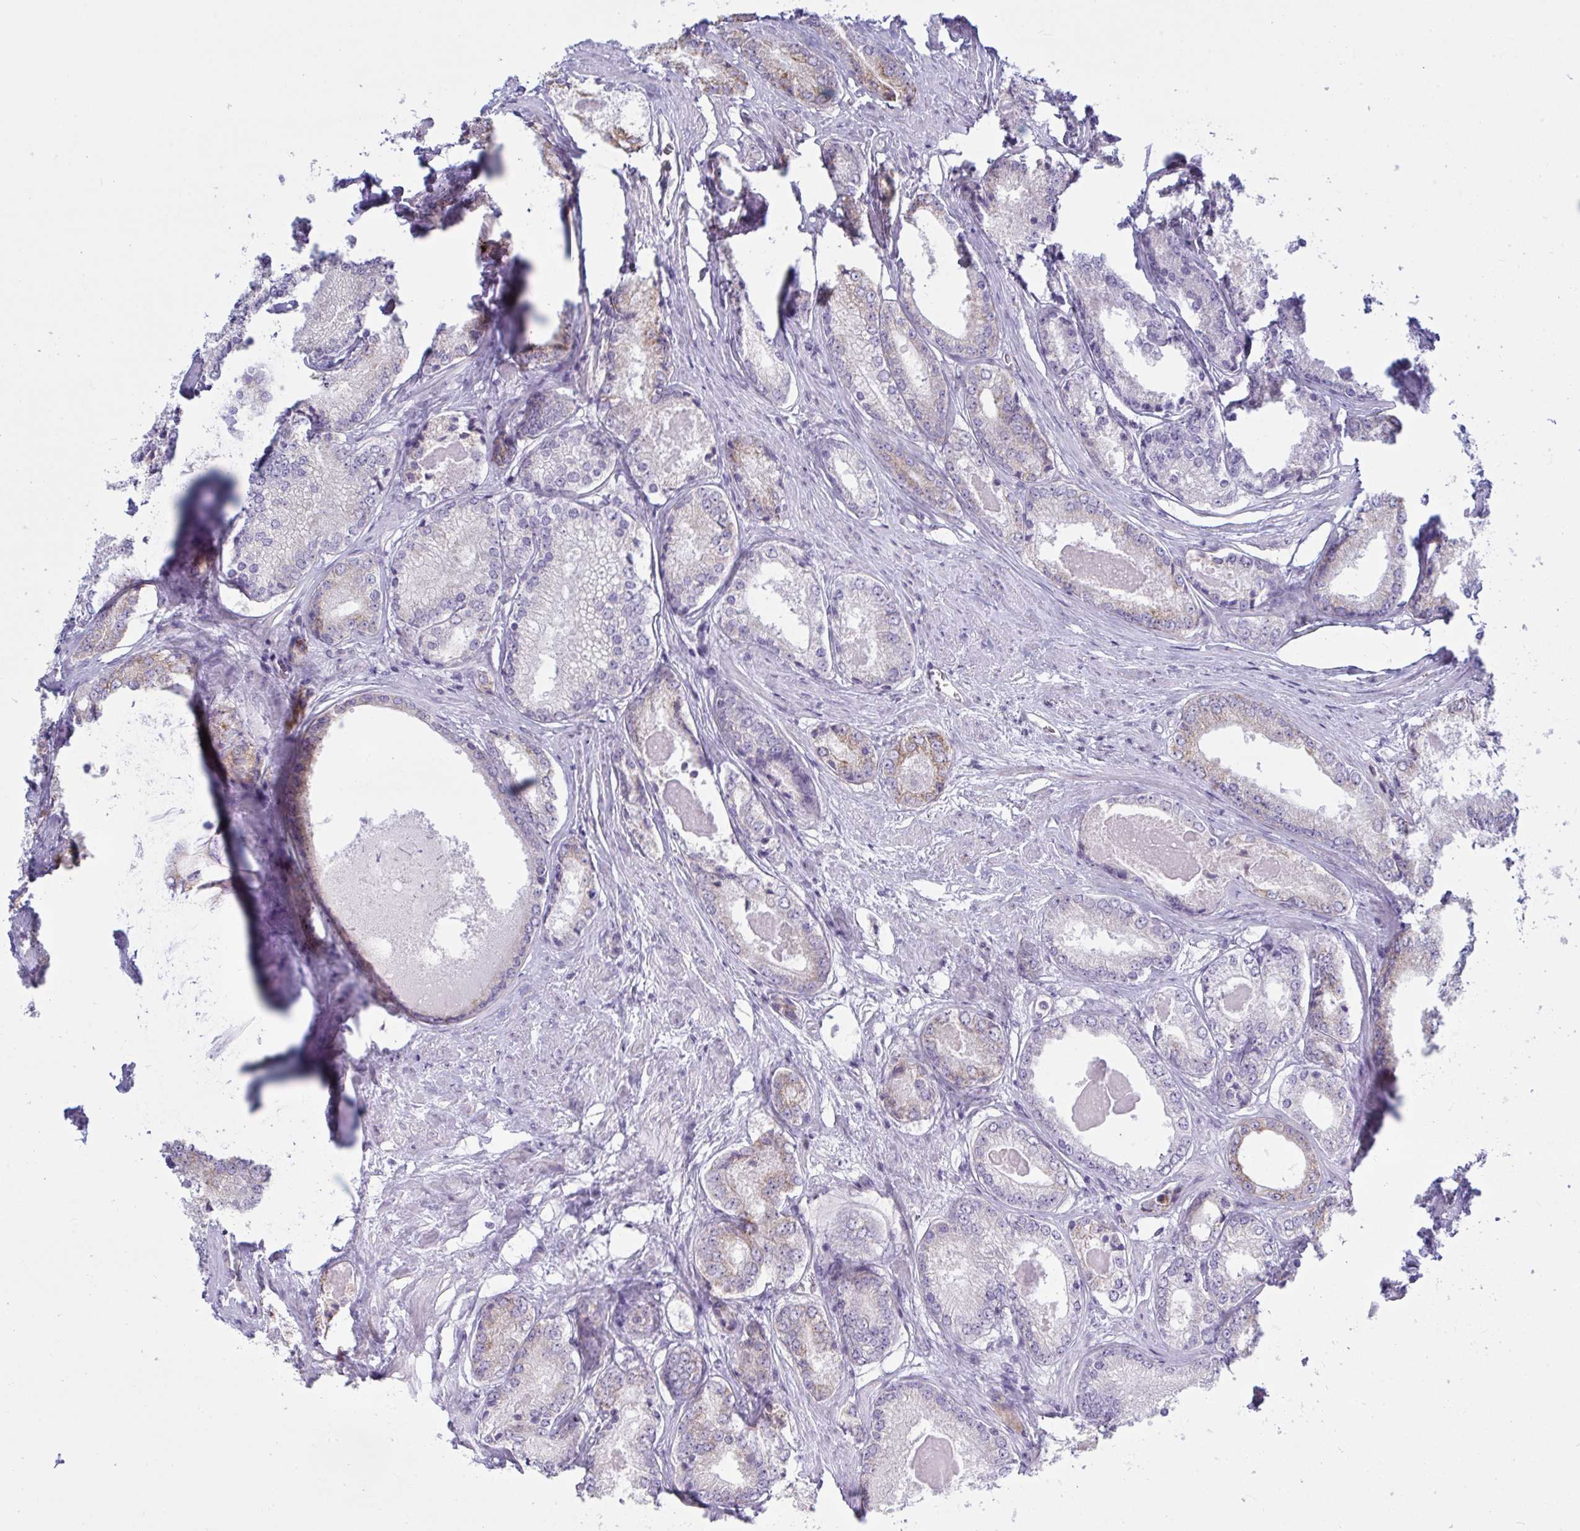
{"staining": {"intensity": "moderate", "quantity": "<25%", "location": "cytoplasmic/membranous"}, "tissue": "prostate cancer", "cell_type": "Tumor cells", "image_type": "cancer", "snomed": [{"axis": "morphology", "description": "Adenocarcinoma, NOS"}, {"axis": "morphology", "description": "Adenocarcinoma, Low grade"}, {"axis": "topography", "description": "Prostate"}], "caption": "Protein expression analysis of prostate cancer (adenocarcinoma) shows moderate cytoplasmic/membranous expression in approximately <25% of tumor cells.", "gene": "TANK", "patient": {"sex": "male", "age": 68}}